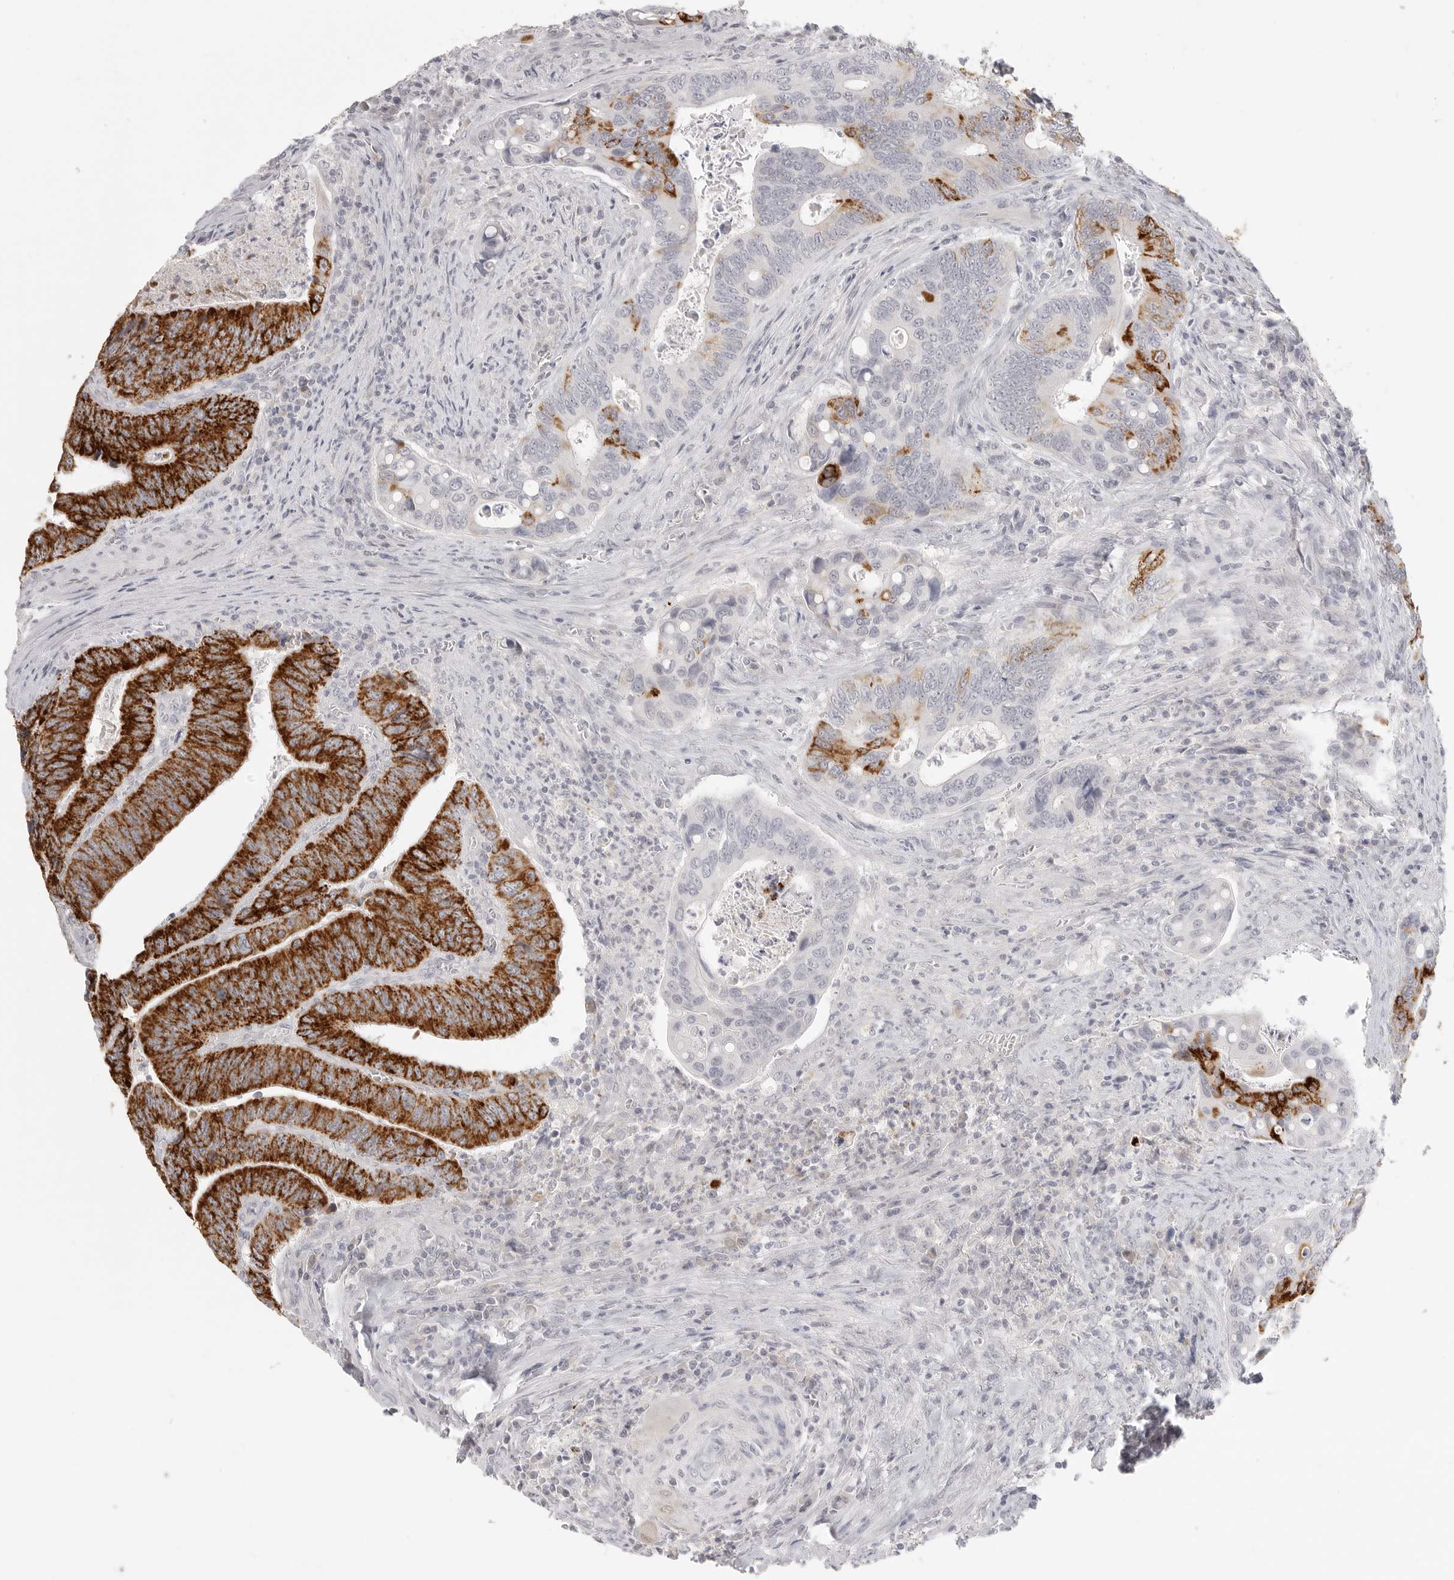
{"staining": {"intensity": "strong", "quantity": "25%-75%", "location": "cytoplasmic/membranous"}, "tissue": "colorectal cancer", "cell_type": "Tumor cells", "image_type": "cancer", "snomed": [{"axis": "morphology", "description": "Inflammation, NOS"}, {"axis": "morphology", "description": "Adenocarcinoma, NOS"}, {"axis": "topography", "description": "Colon"}], "caption": "Human colorectal cancer (adenocarcinoma) stained with a protein marker exhibits strong staining in tumor cells.", "gene": "HMGCS2", "patient": {"sex": "male", "age": 72}}